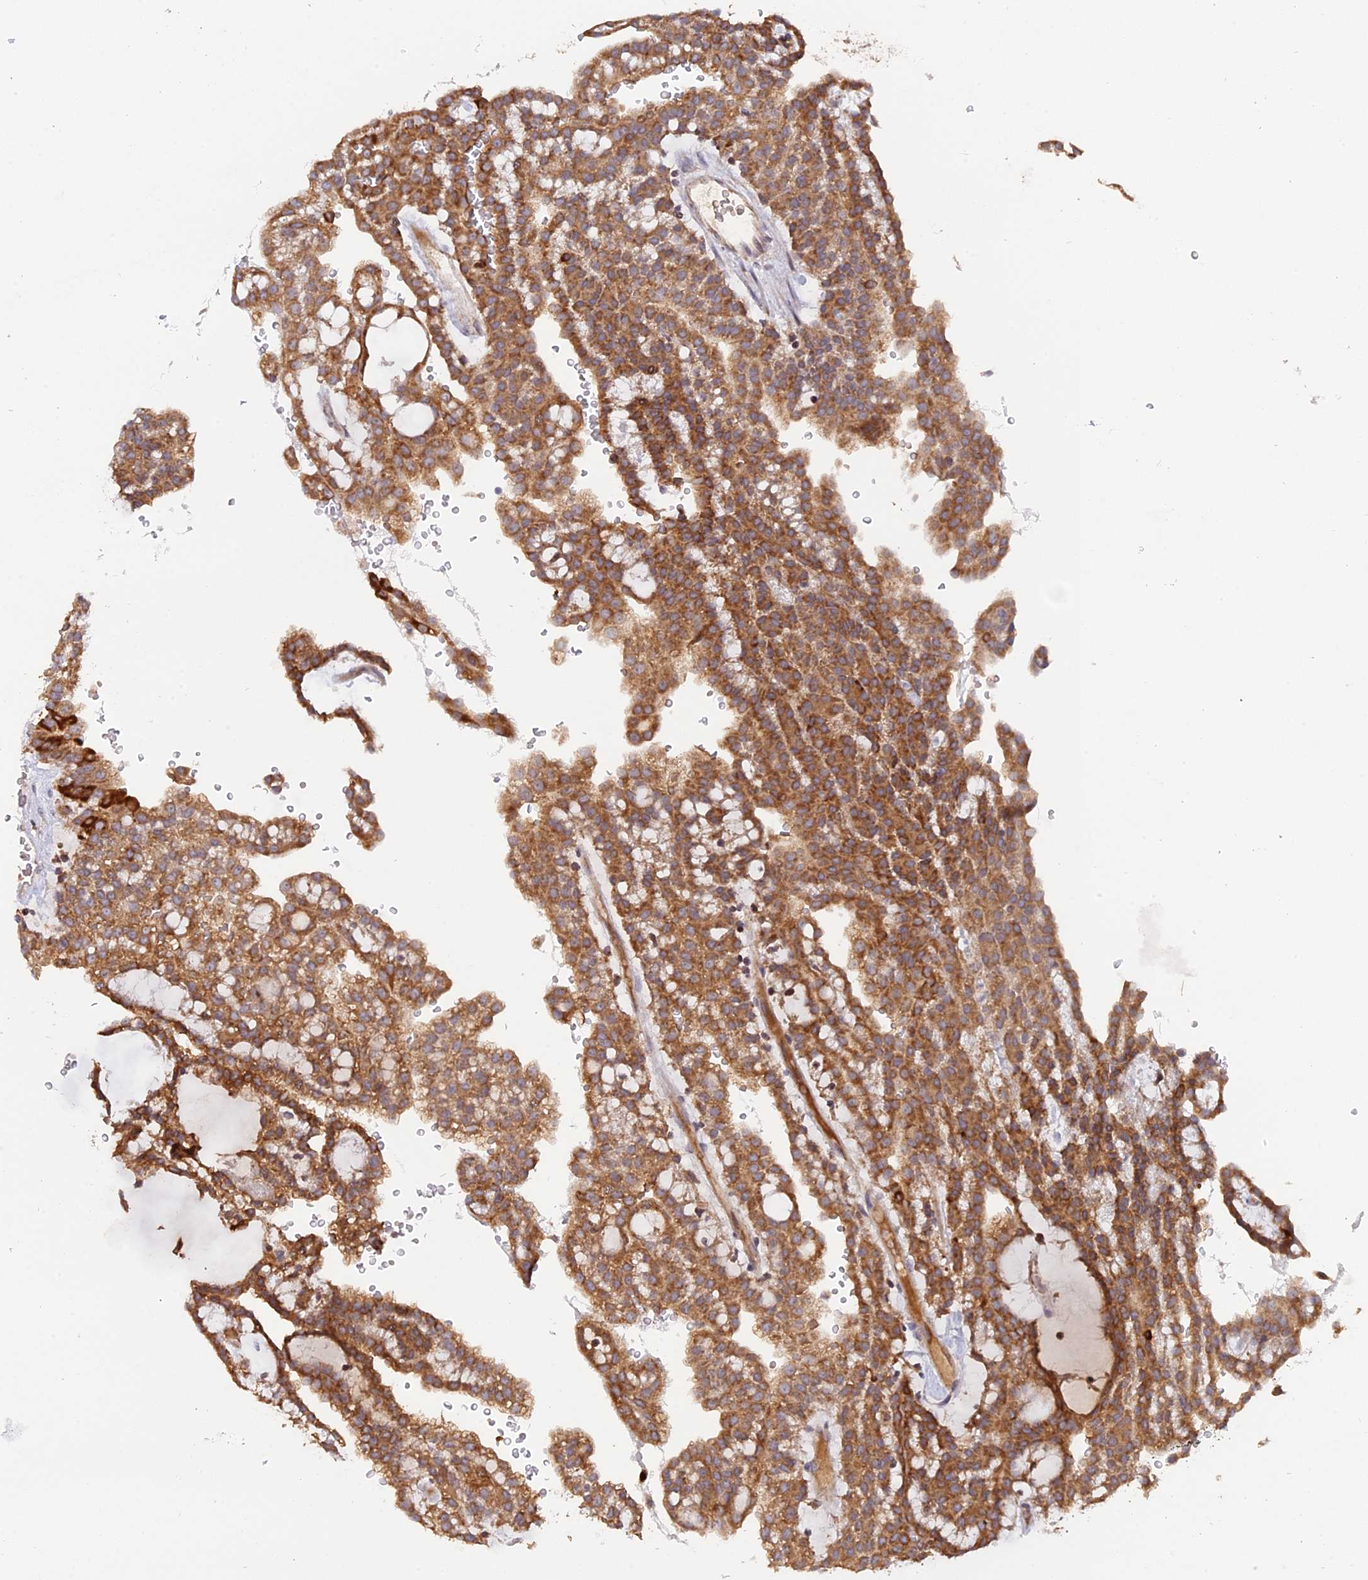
{"staining": {"intensity": "moderate", "quantity": ">75%", "location": "cytoplasmic/membranous"}, "tissue": "renal cancer", "cell_type": "Tumor cells", "image_type": "cancer", "snomed": [{"axis": "morphology", "description": "Adenocarcinoma, NOS"}, {"axis": "topography", "description": "Kidney"}], "caption": "Immunohistochemical staining of human renal adenocarcinoma demonstrates medium levels of moderate cytoplasmic/membranous protein staining in about >75% of tumor cells.", "gene": "MPV17L", "patient": {"sex": "male", "age": 63}}